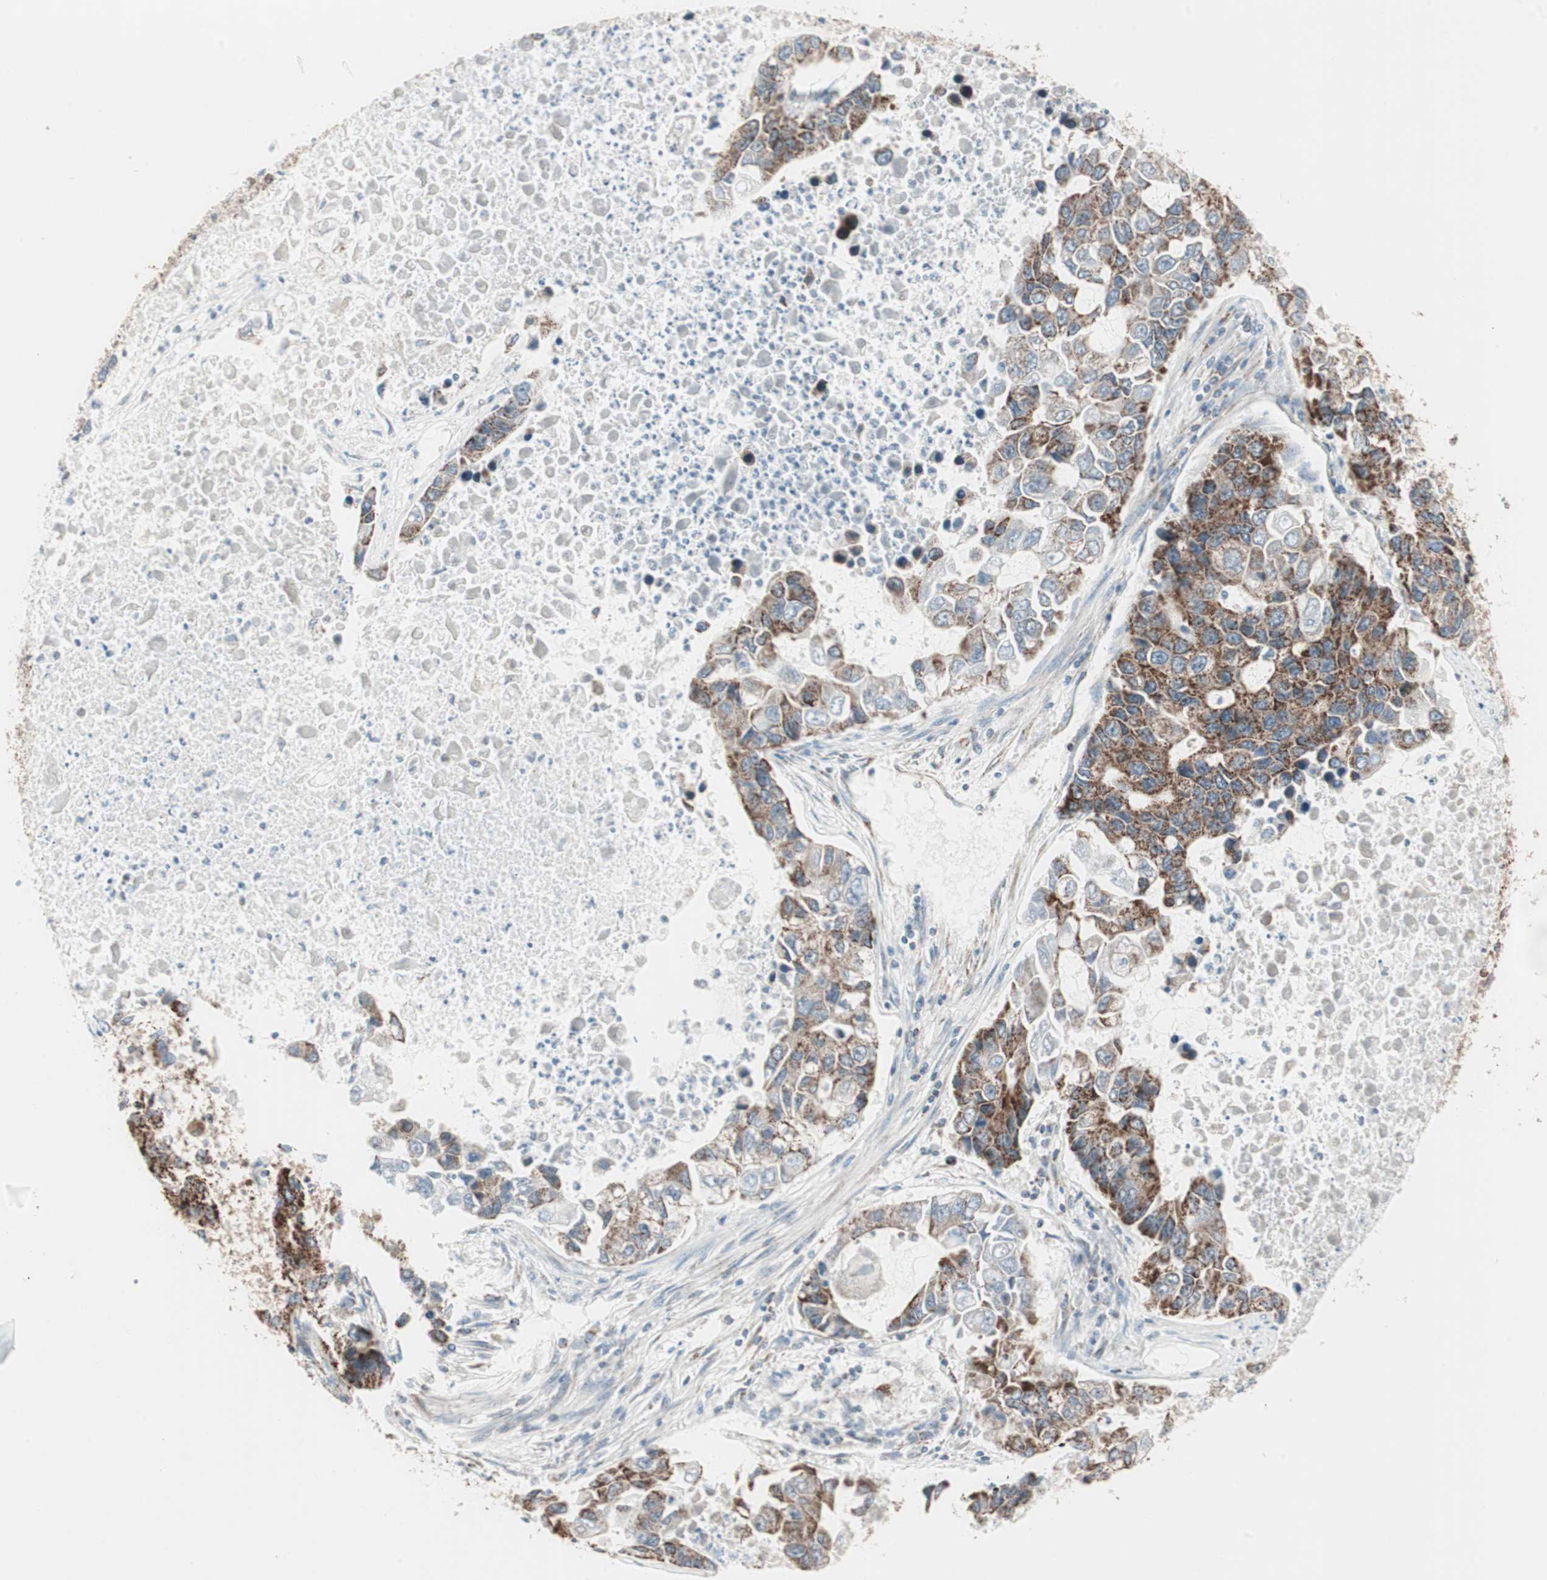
{"staining": {"intensity": "strong", "quantity": ">75%", "location": "cytoplasmic/membranous"}, "tissue": "lung cancer", "cell_type": "Tumor cells", "image_type": "cancer", "snomed": [{"axis": "morphology", "description": "Adenocarcinoma, NOS"}, {"axis": "topography", "description": "Lung"}], "caption": "DAB (3,3'-diaminobenzidine) immunohistochemical staining of lung cancer (adenocarcinoma) exhibits strong cytoplasmic/membranous protein staining in approximately >75% of tumor cells.", "gene": "TOMM20", "patient": {"sex": "female", "age": 51}}